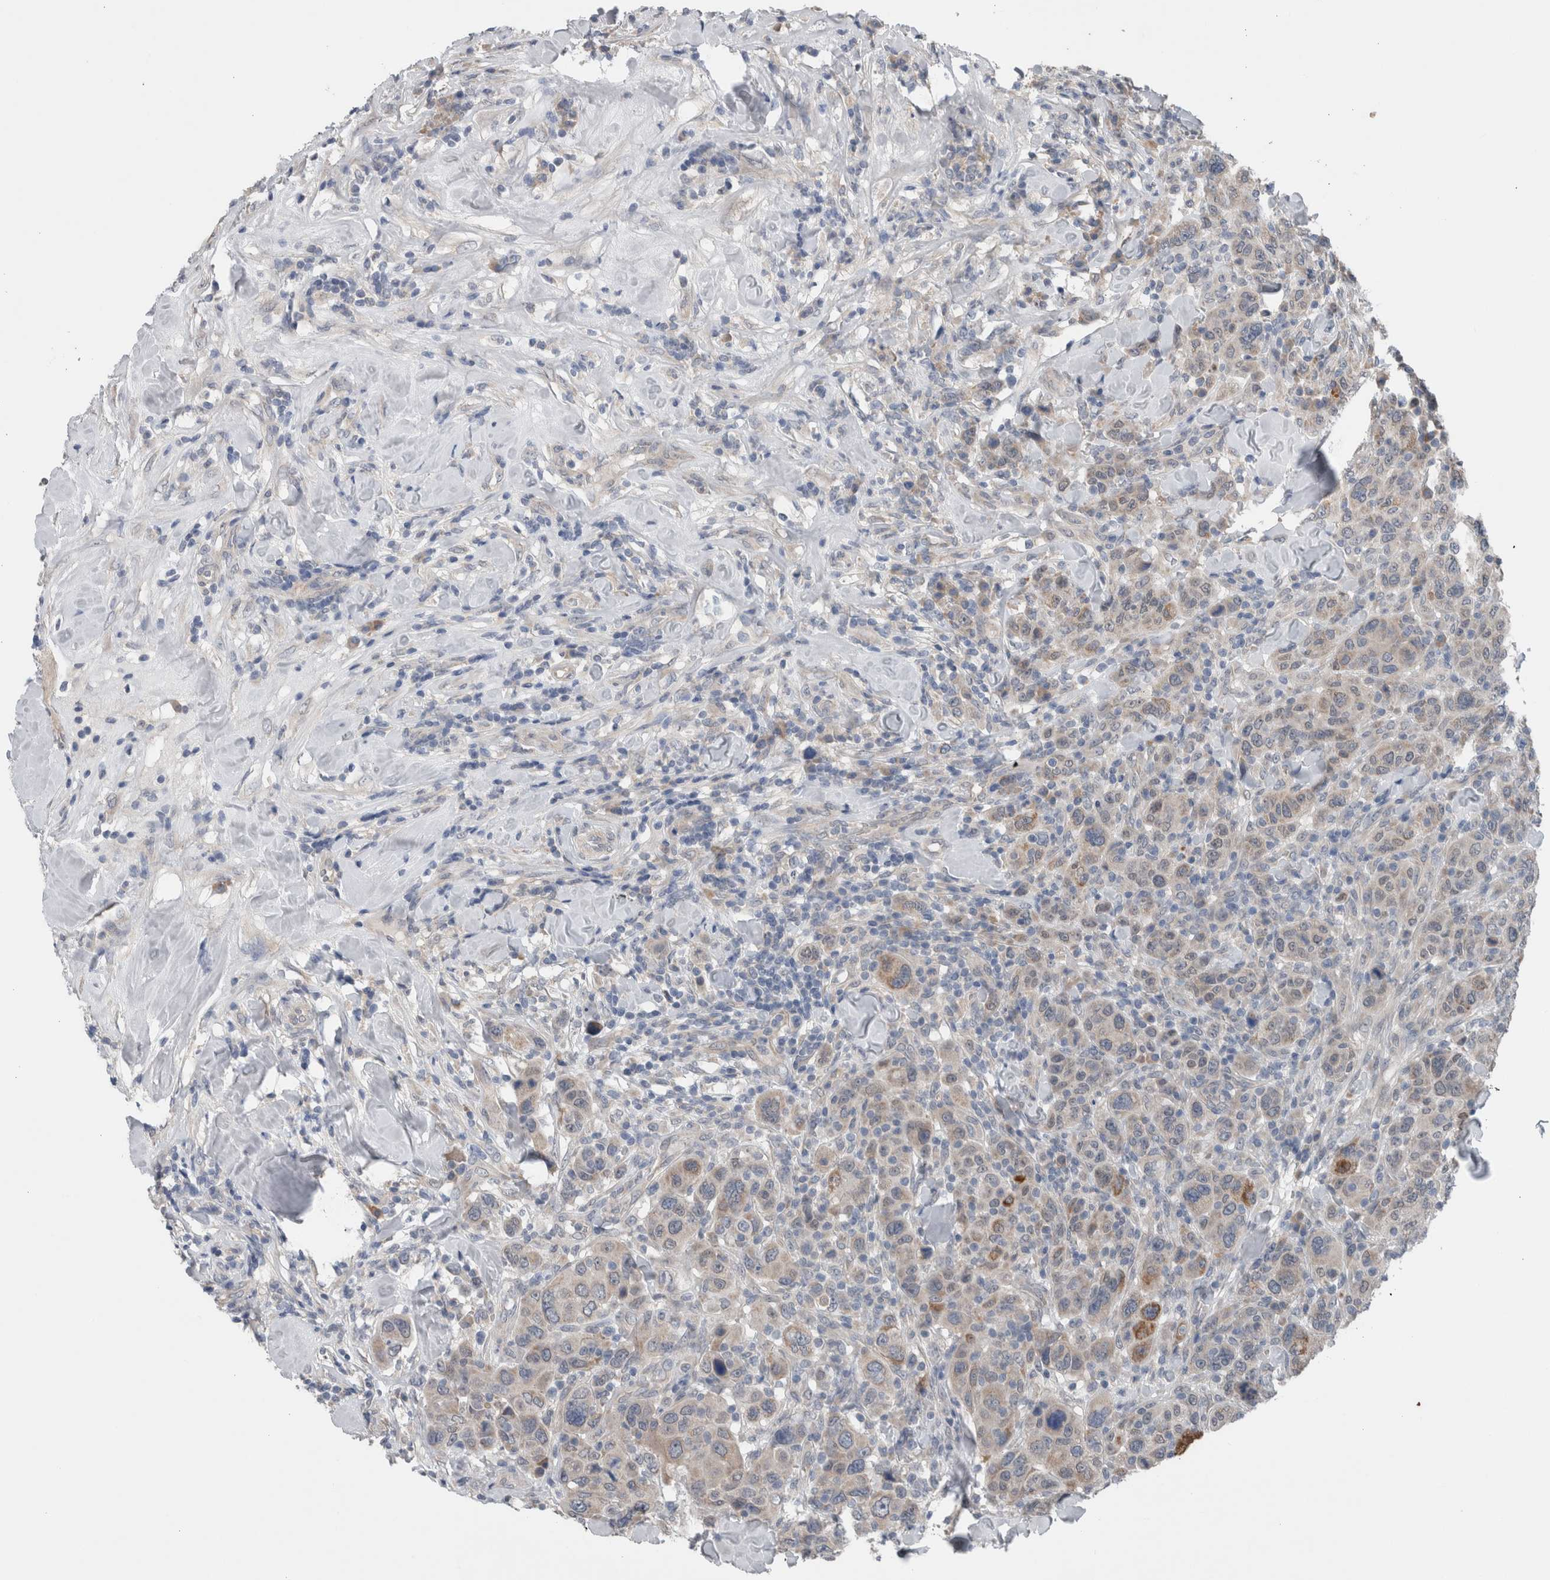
{"staining": {"intensity": "weak", "quantity": "<25%", "location": "cytoplasmic/membranous"}, "tissue": "breast cancer", "cell_type": "Tumor cells", "image_type": "cancer", "snomed": [{"axis": "morphology", "description": "Duct carcinoma"}, {"axis": "topography", "description": "Breast"}], "caption": "A histopathology image of human breast cancer is negative for staining in tumor cells.", "gene": "CRNN", "patient": {"sex": "female", "age": 37}}